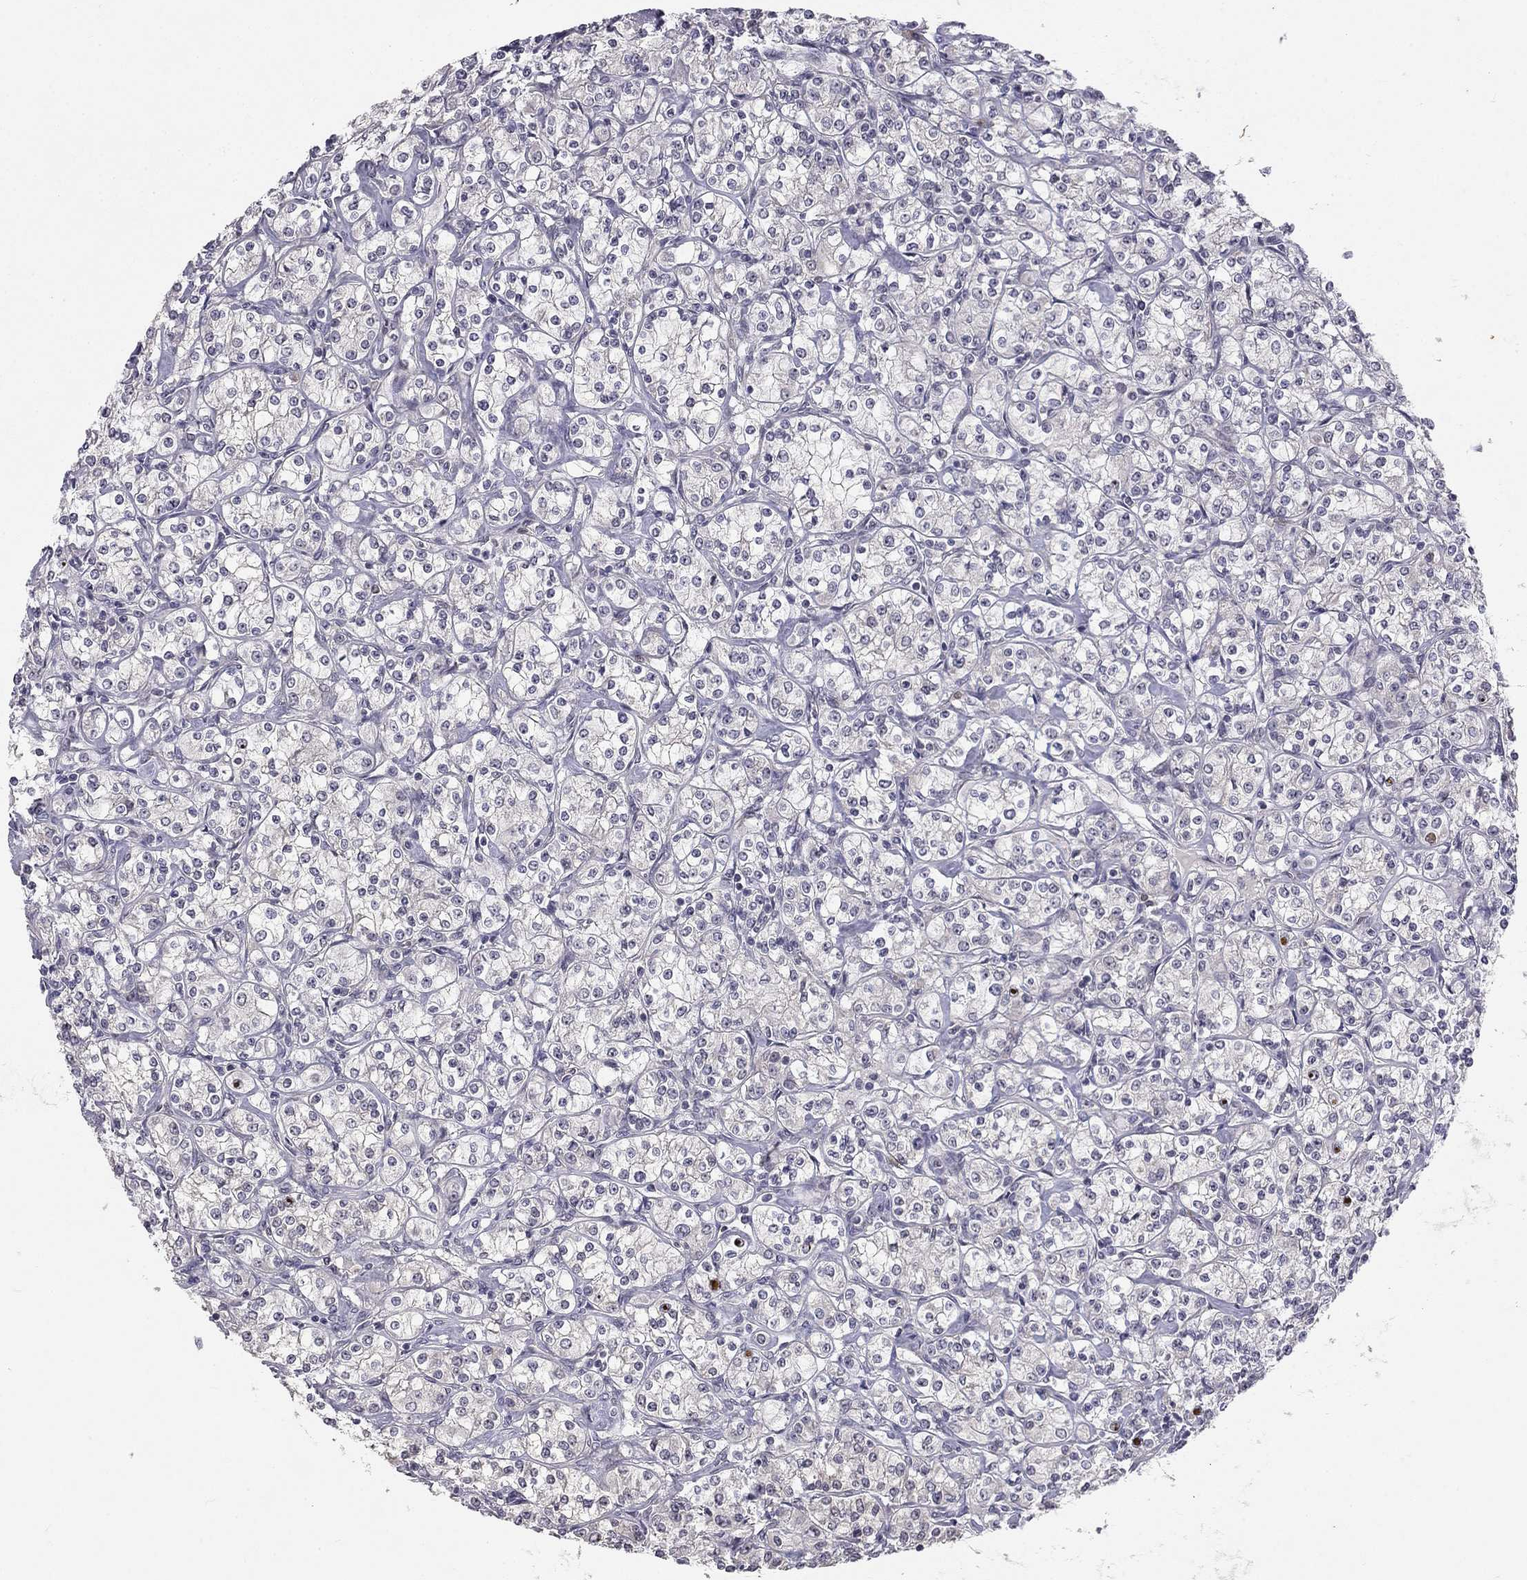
{"staining": {"intensity": "negative", "quantity": "none", "location": "none"}, "tissue": "renal cancer", "cell_type": "Tumor cells", "image_type": "cancer", "snomed": [{"axis": "morphology", "description": "Adenocarcinoma, NOS"}, {"axis": "topography", "description": "Kidney"}], "caption": "This is an IHC photomicrograph of renal adenocarcinoma. There is no staining in tumor cells.", "gene": "STXBP6", "patient": {"sex": "male", "age": 77}}